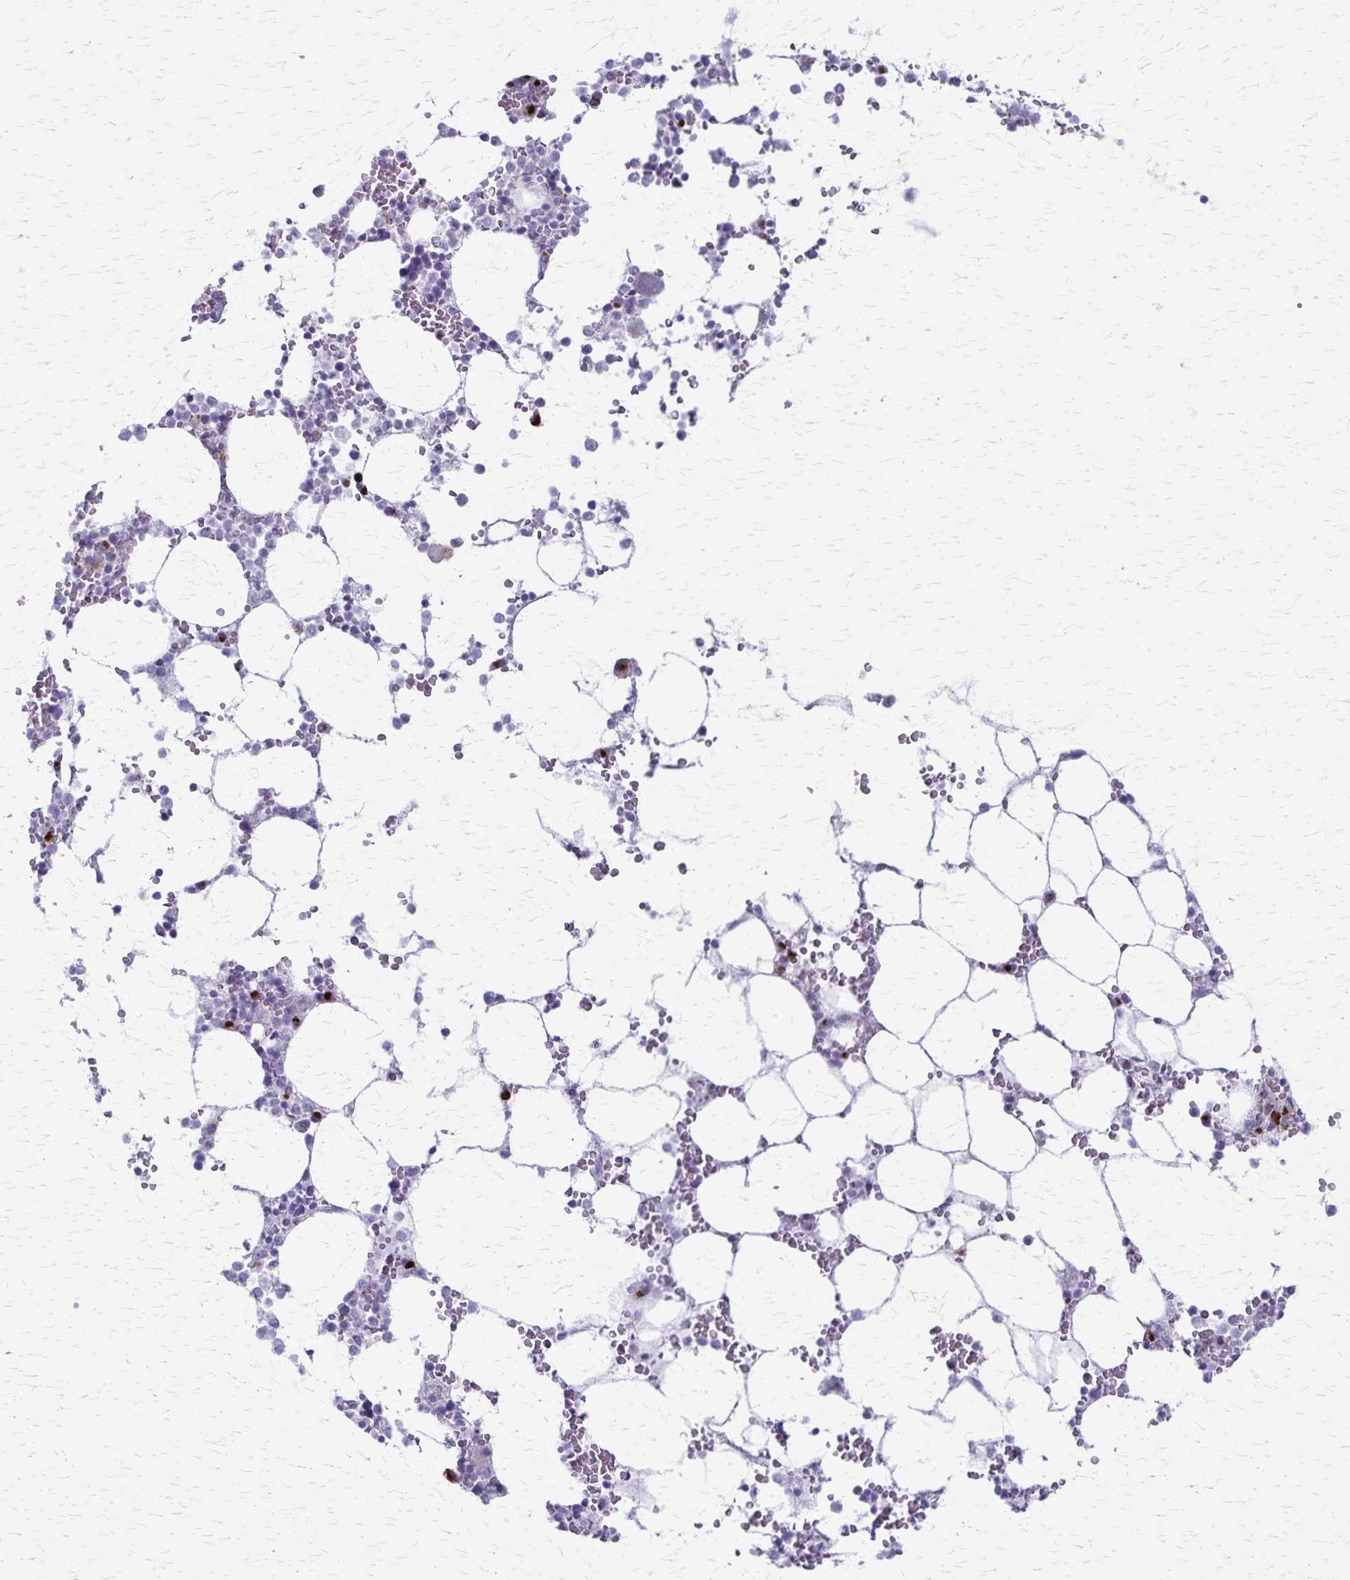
{"staining": {"intensity": "moderate", "quantity": "<25%", "location": "cytoplasmic/membranous"}, "tissue": "bone marrow", "cell_type": "Hematopoietic cells", "image_type": "normal", "snomed": [{"axis": "morphology", "description": "Normal tissue, NOS"}, {"axis": "topography", "description": "Bone marrow"}], "caption": "Hematopoietic cells display moderate cytoplasmic/membranous staining in approximately <25% of cells in normal bone marrow.", "gene": "MCFD2", "patient": {"sex": "male", "age": 64}}